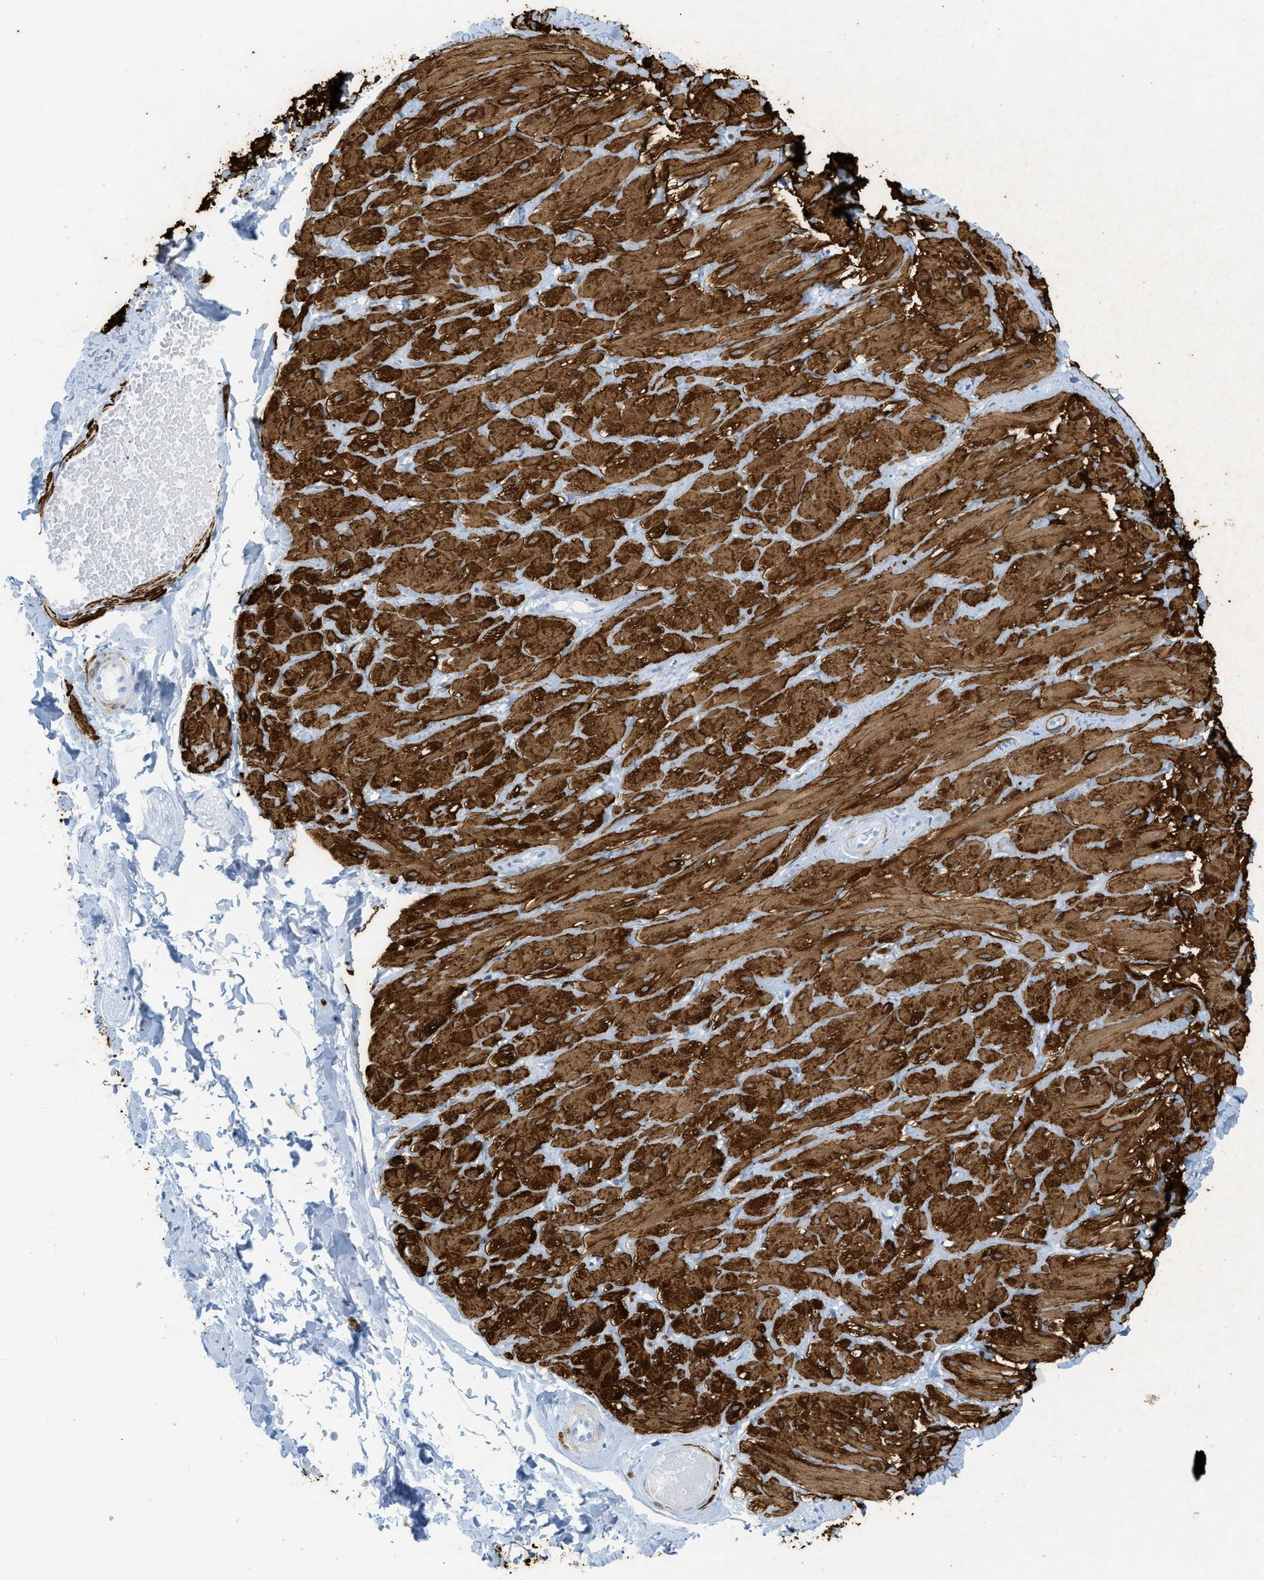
{"staining": {"intensity": "negative", "quantity": "none", "location": "none"}, "tissue": "adipose tissue", "cell_type": "Adipocytes", "image_type": "normal", "snomed": [{"axis": "morphology", "description": "Normal tissue, NOS"}, {"axis": "topography", "description": "Adipose tissue"}, {"axis": "topography", "description": "Vascular tissue"}, {"axis": "topography", "description": "Peripheral nerve tissue"}], "caption": "High power microscopy image of an IHC histopathology image of benign adipose tissue, revealing no significant positivity in adipocytes. Brightfield microscopy of immunohistochemistry stained with DAB (3,3'-diaminobenzidine) (brown) and hematoxylin (blue), captured at high magnification.", "gene": "DES", "patient": {"sex": "male", "age": 25}}